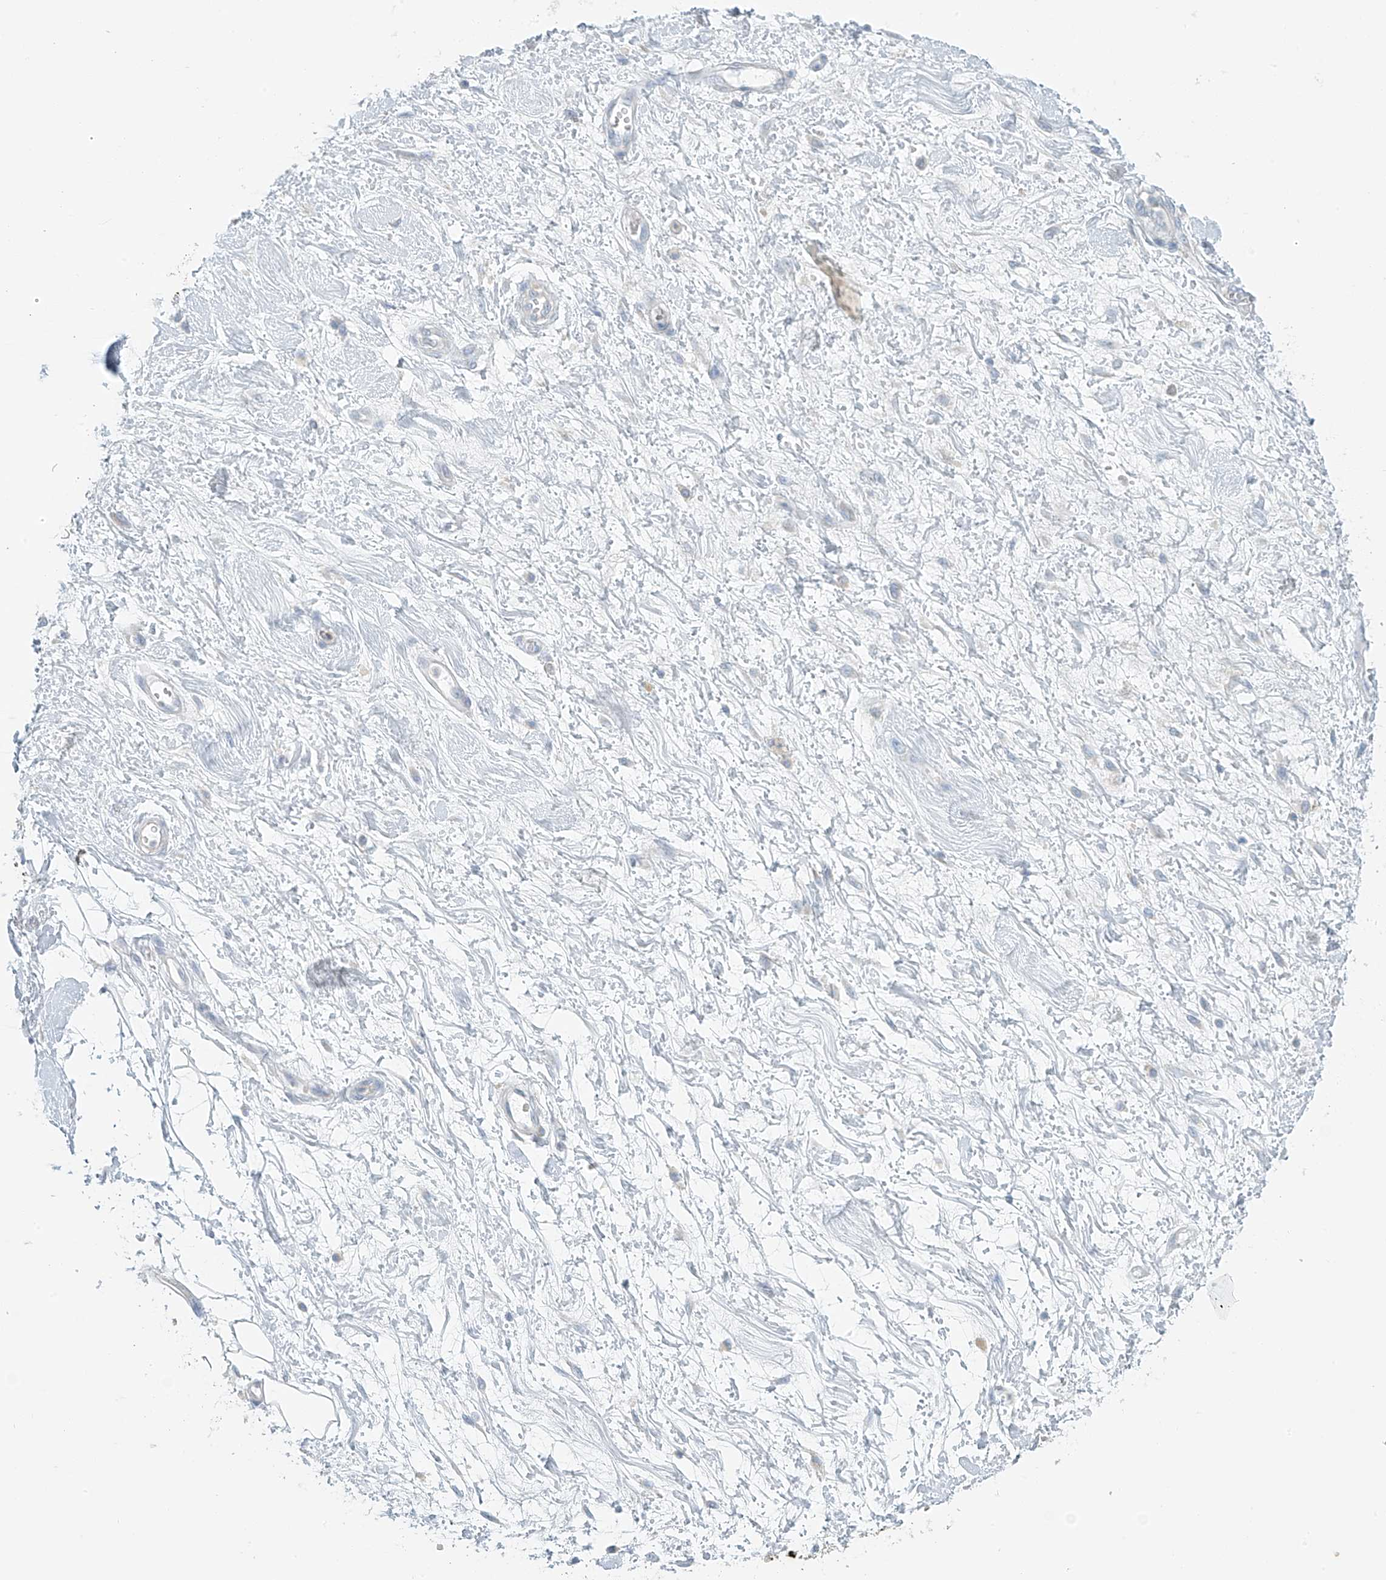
{"staining": {"intensity": "negative", "quantity": "none", "location": "none"}, "tissue": "adipose tissue", "cell_type": "Adipocytes", "image_type": "normal", "snomed": [{"axis": "morphology", "description": "Normal tissue, NOS"}, {"axis": "morphology", "description": "Adenocarcinoma, NOS"}, {"axis": "topography", "description": "Pancreas"}, {"axis": "topography", "description": "Peripheral nerve tissue"}], "caption": "High magnification brightfield microscopy of benign adipose tissue stained with DAB (brown) and counterstained with hematoxylin (blue): adipocytes show no significant staining. (Brightfield microscopy of DAB immunohistochemistry at high magnification).", "gene": "SLC6A12", "patient": {"sex": "male", "age": 59}}